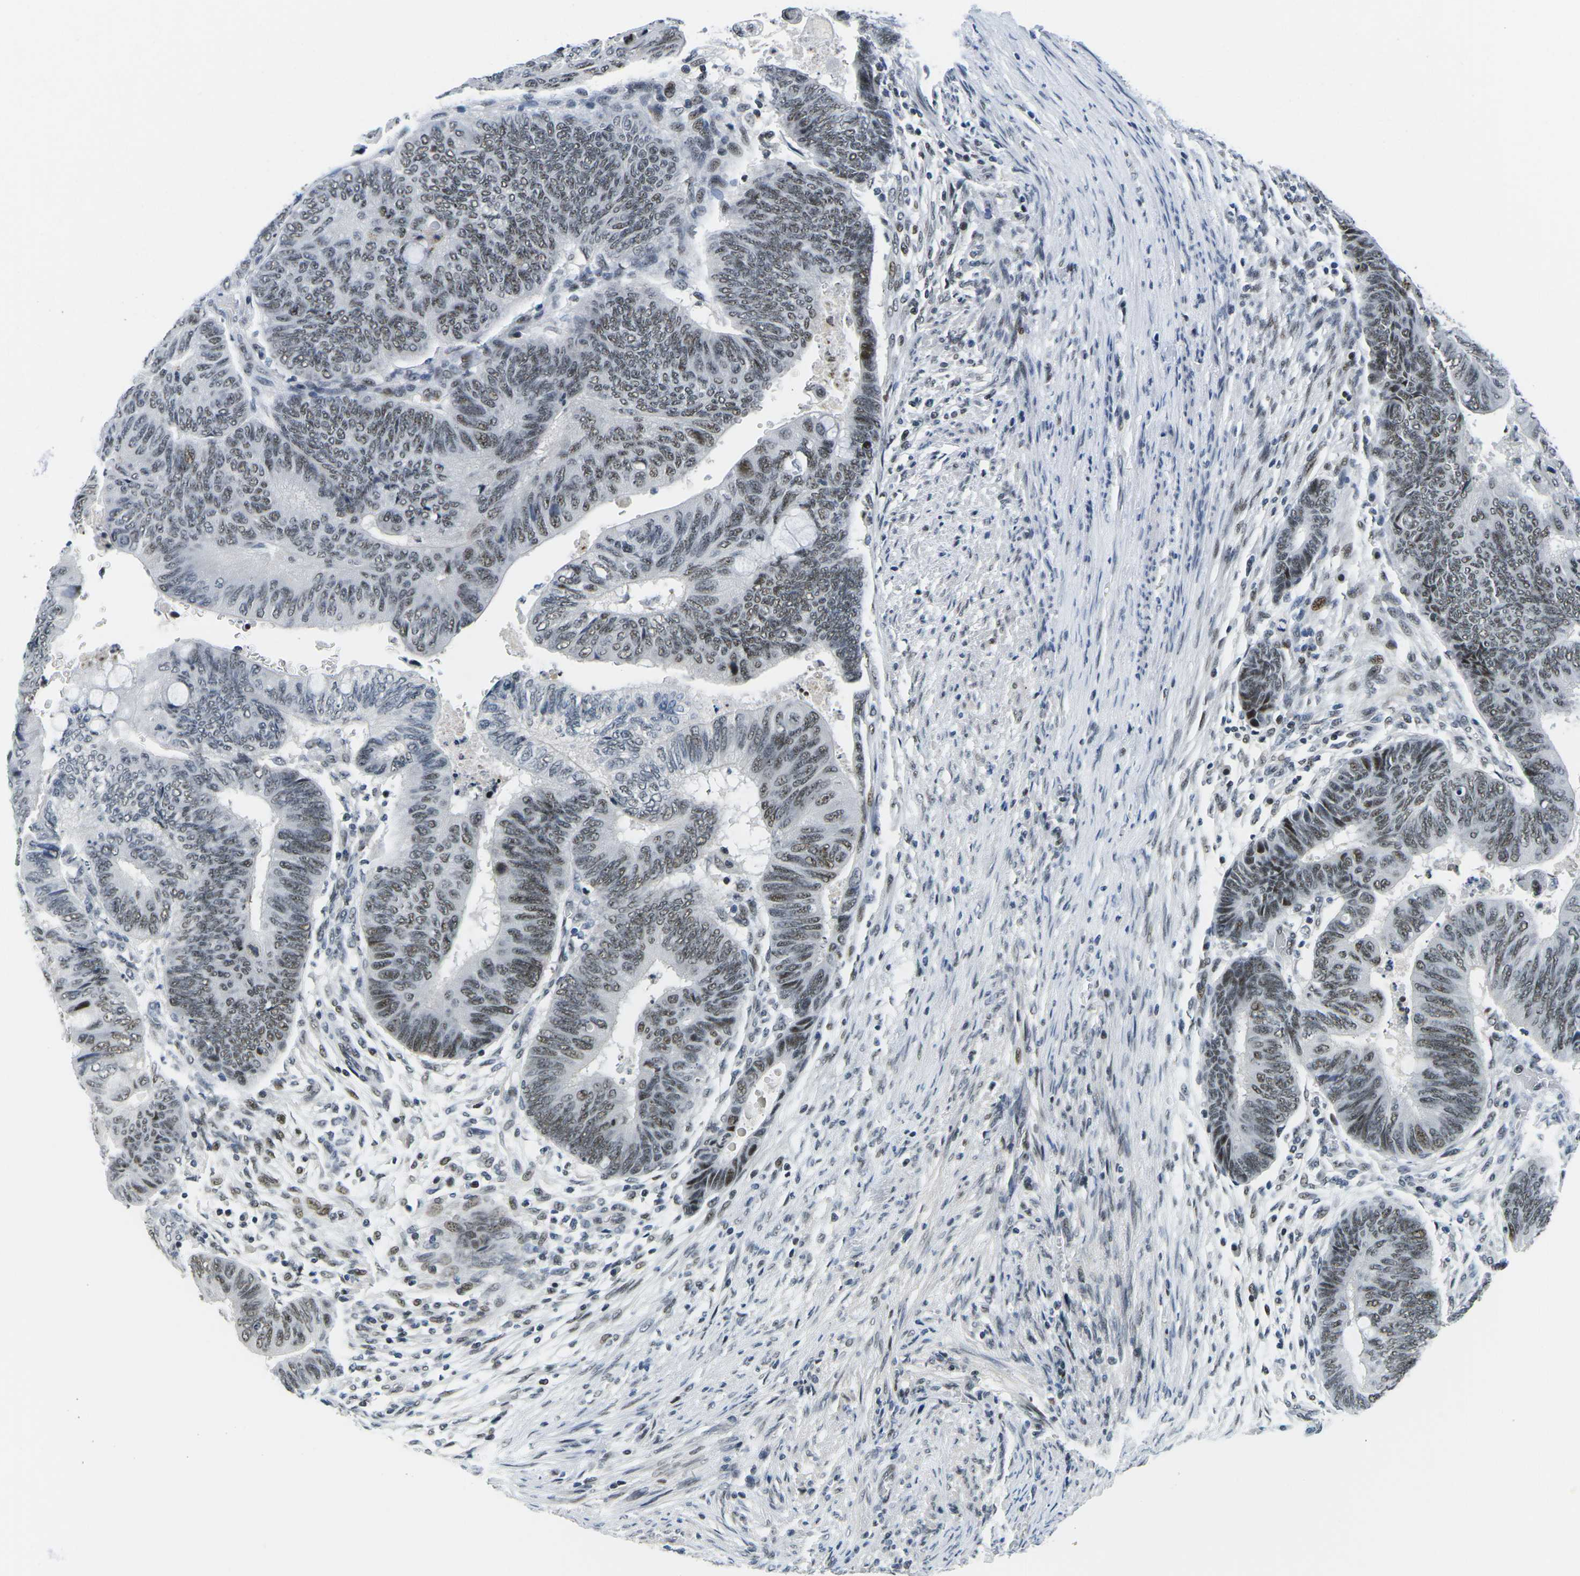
{"staining": {"intensity": "moderate", "quantity": "25%-75%", "location": "nuclear"}, "tissue": "colorectal cancer", "cell_type": "Tumor cells", "image_type": "cancer", "snomed": [{"axis": "morphology", "description": "Normal tissue, NOS"}, {"axis": "morphology", "description": "Adenocarcinoma, NOS"}, {"axis": "topography", "description": "Rectum"}, {"axis": "topography", "description": "Peripheral nerve tissue"}], "caption": "Brown immunohistochemical staining in colorectal adenocarcinoma displays moderate nuclear expression in about 25%-75% of tumor cells.", "gene": "PRPF8", "patient": {"sex": "male", "age": 92}}